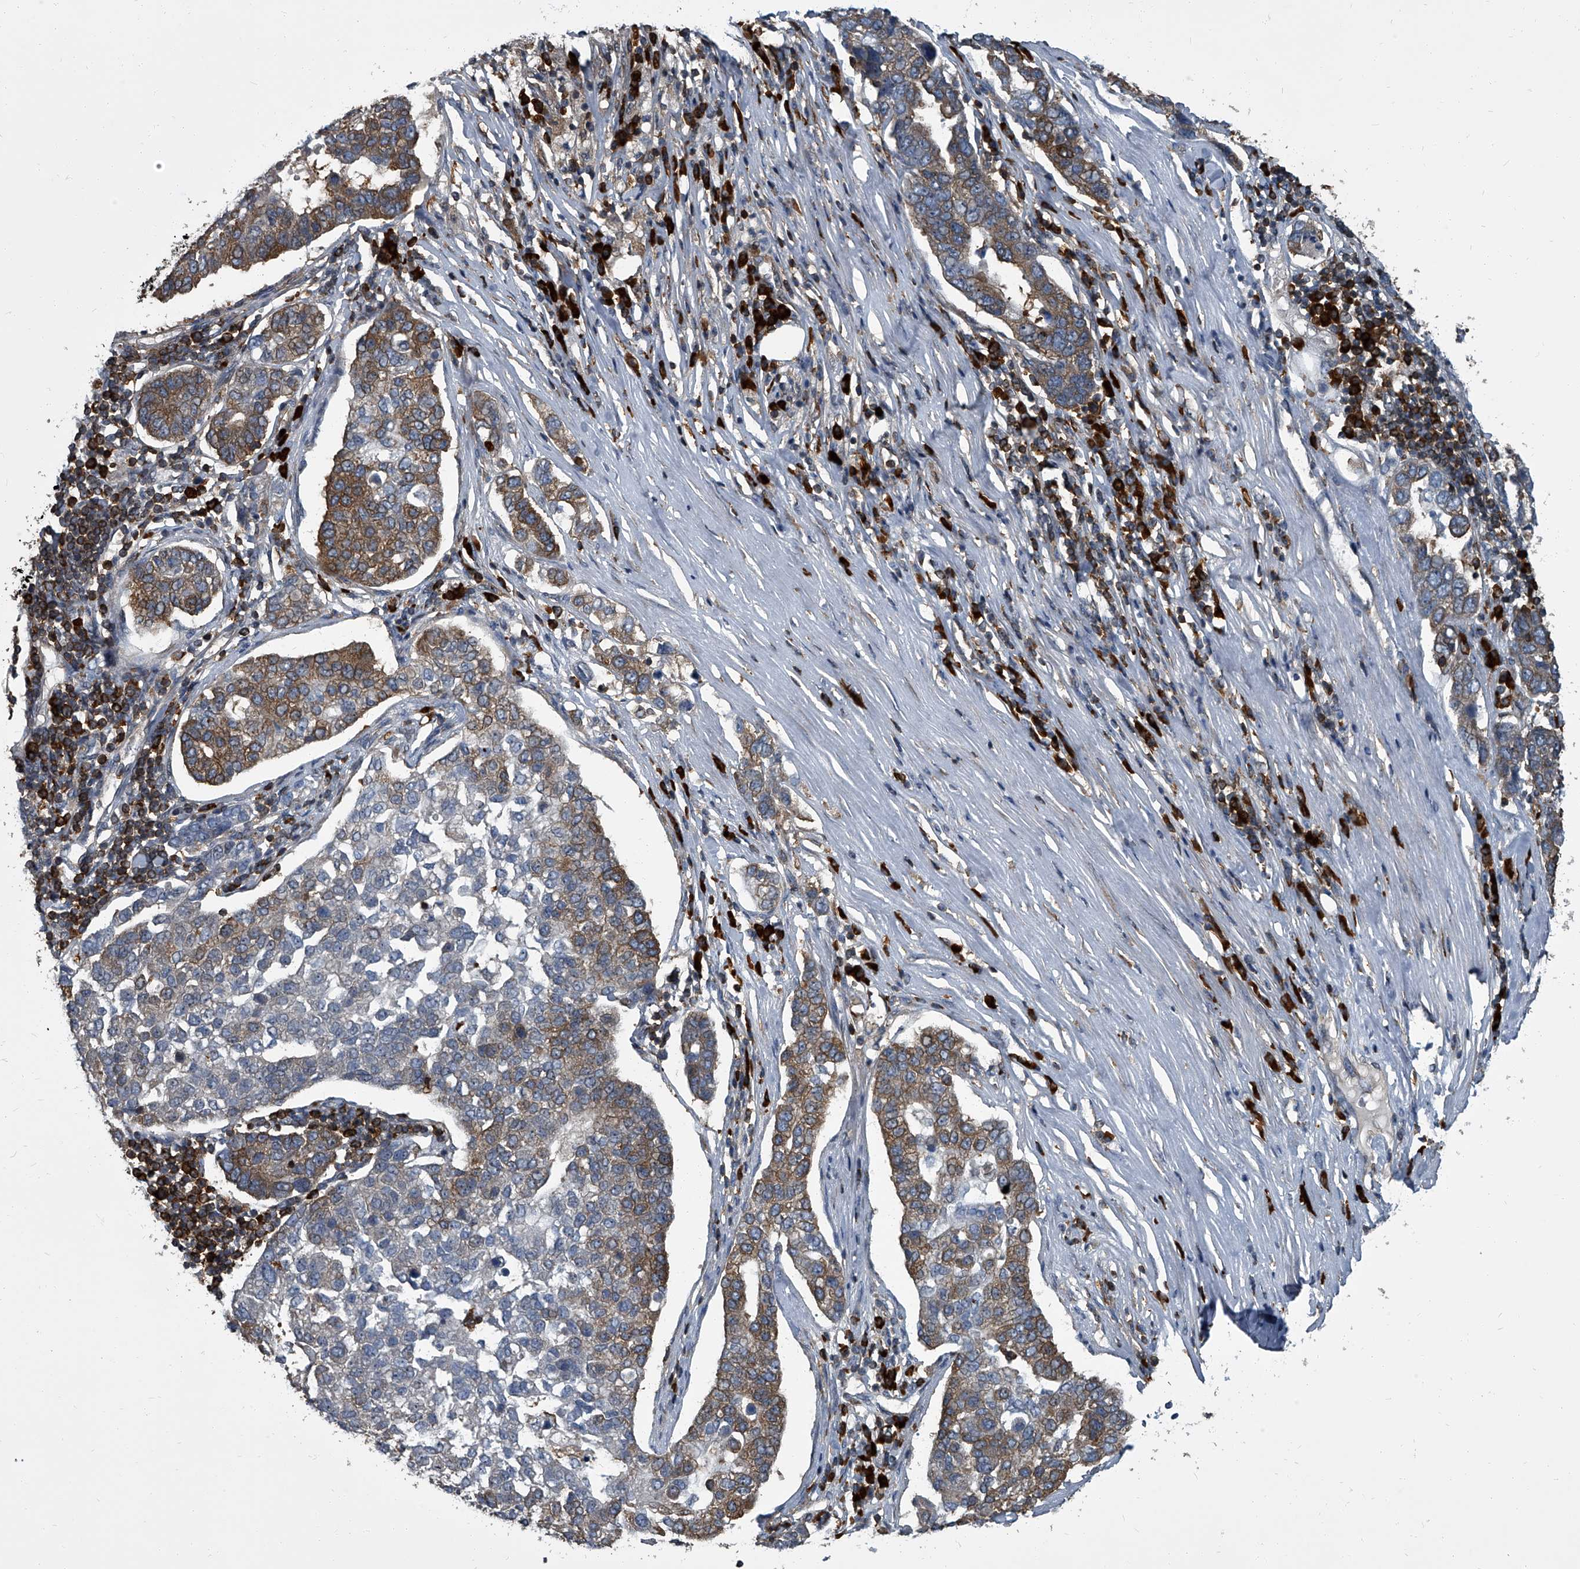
{"staining": {"intensity": "moderate", "quantity": ">75%", "location": "cytoplasmic/membranous"}, "tissue": "pancreatic cancer", "cell_type": "Tumor cells", "image_type": "cancer", "snomed": [{"axis": "morphology", "description": "Adenocarcinoma, NOS"}, {"axis": "topography", "description": "Pancreas"}], "caption": "Brown immunohistochemical staining in adenocarcinoma (pancreatic) displays moderate cytoplasmic/membranous positivity in approximately >75% of tumor cells. Immunohistochemistry (ihc) stains the protein in brown and the nuclei are stained blue.", "gene": "CDV3", "patient": {"sex": "female", "age": 61}}